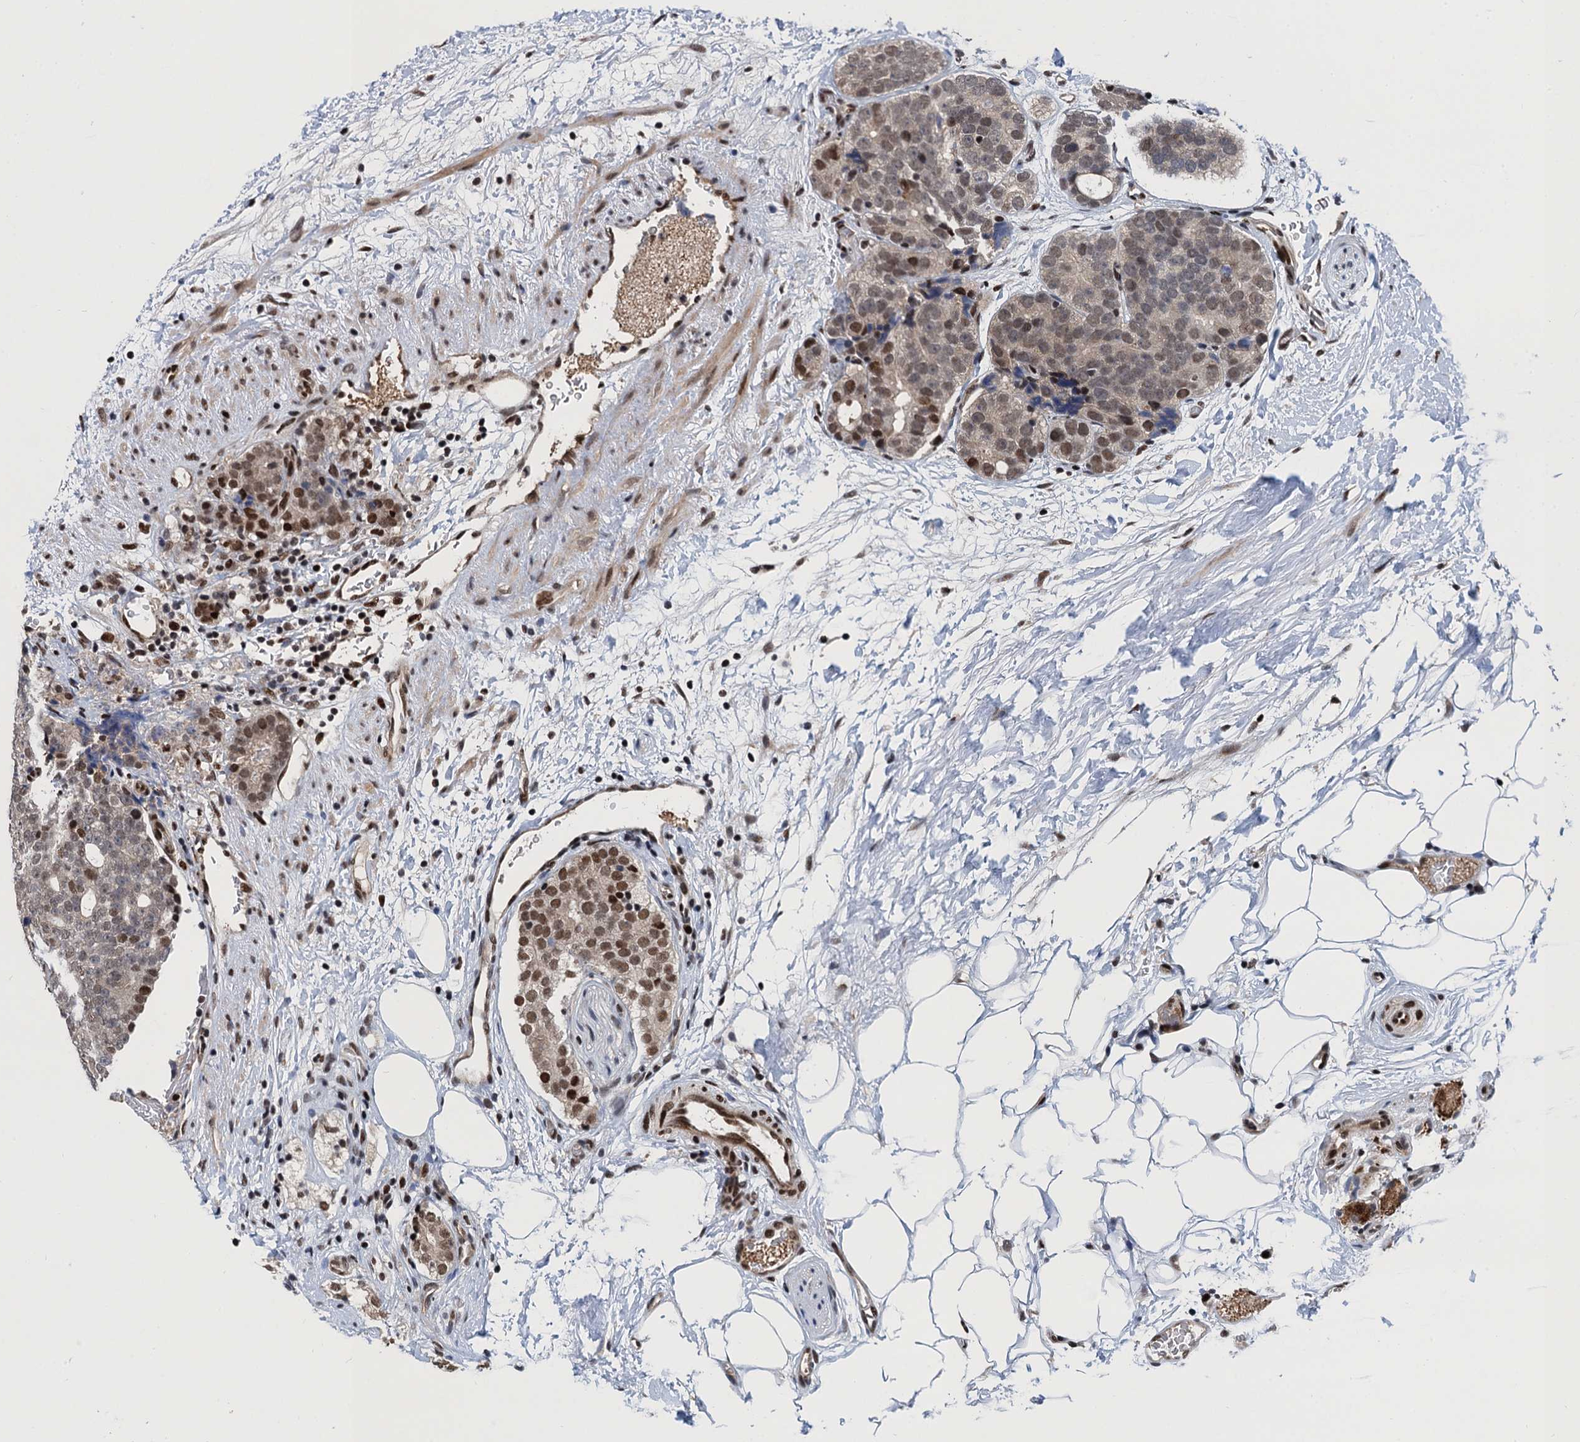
{"staining": {"intensity": "moderate", "quantity": "<25%", "location": "nuclear"}, "tissue": "prostate cancer", "cell_type": "Tumor cells", "image_type": "cancer", "snomed": [{"axis": "morphology", "description": "Adenocarcinoma, High grade"}, {"axis": "topography", "description": "Prostate"}], "caption": "An image showing moderate nuclear positivity in approximately <25% of tumor cells in prostate high-grade adenocarcinoma, as visualized by brown immunohistochemical staining.", "gene": "PPP4R1", "patient": {"sex": "male", "age": 56}}